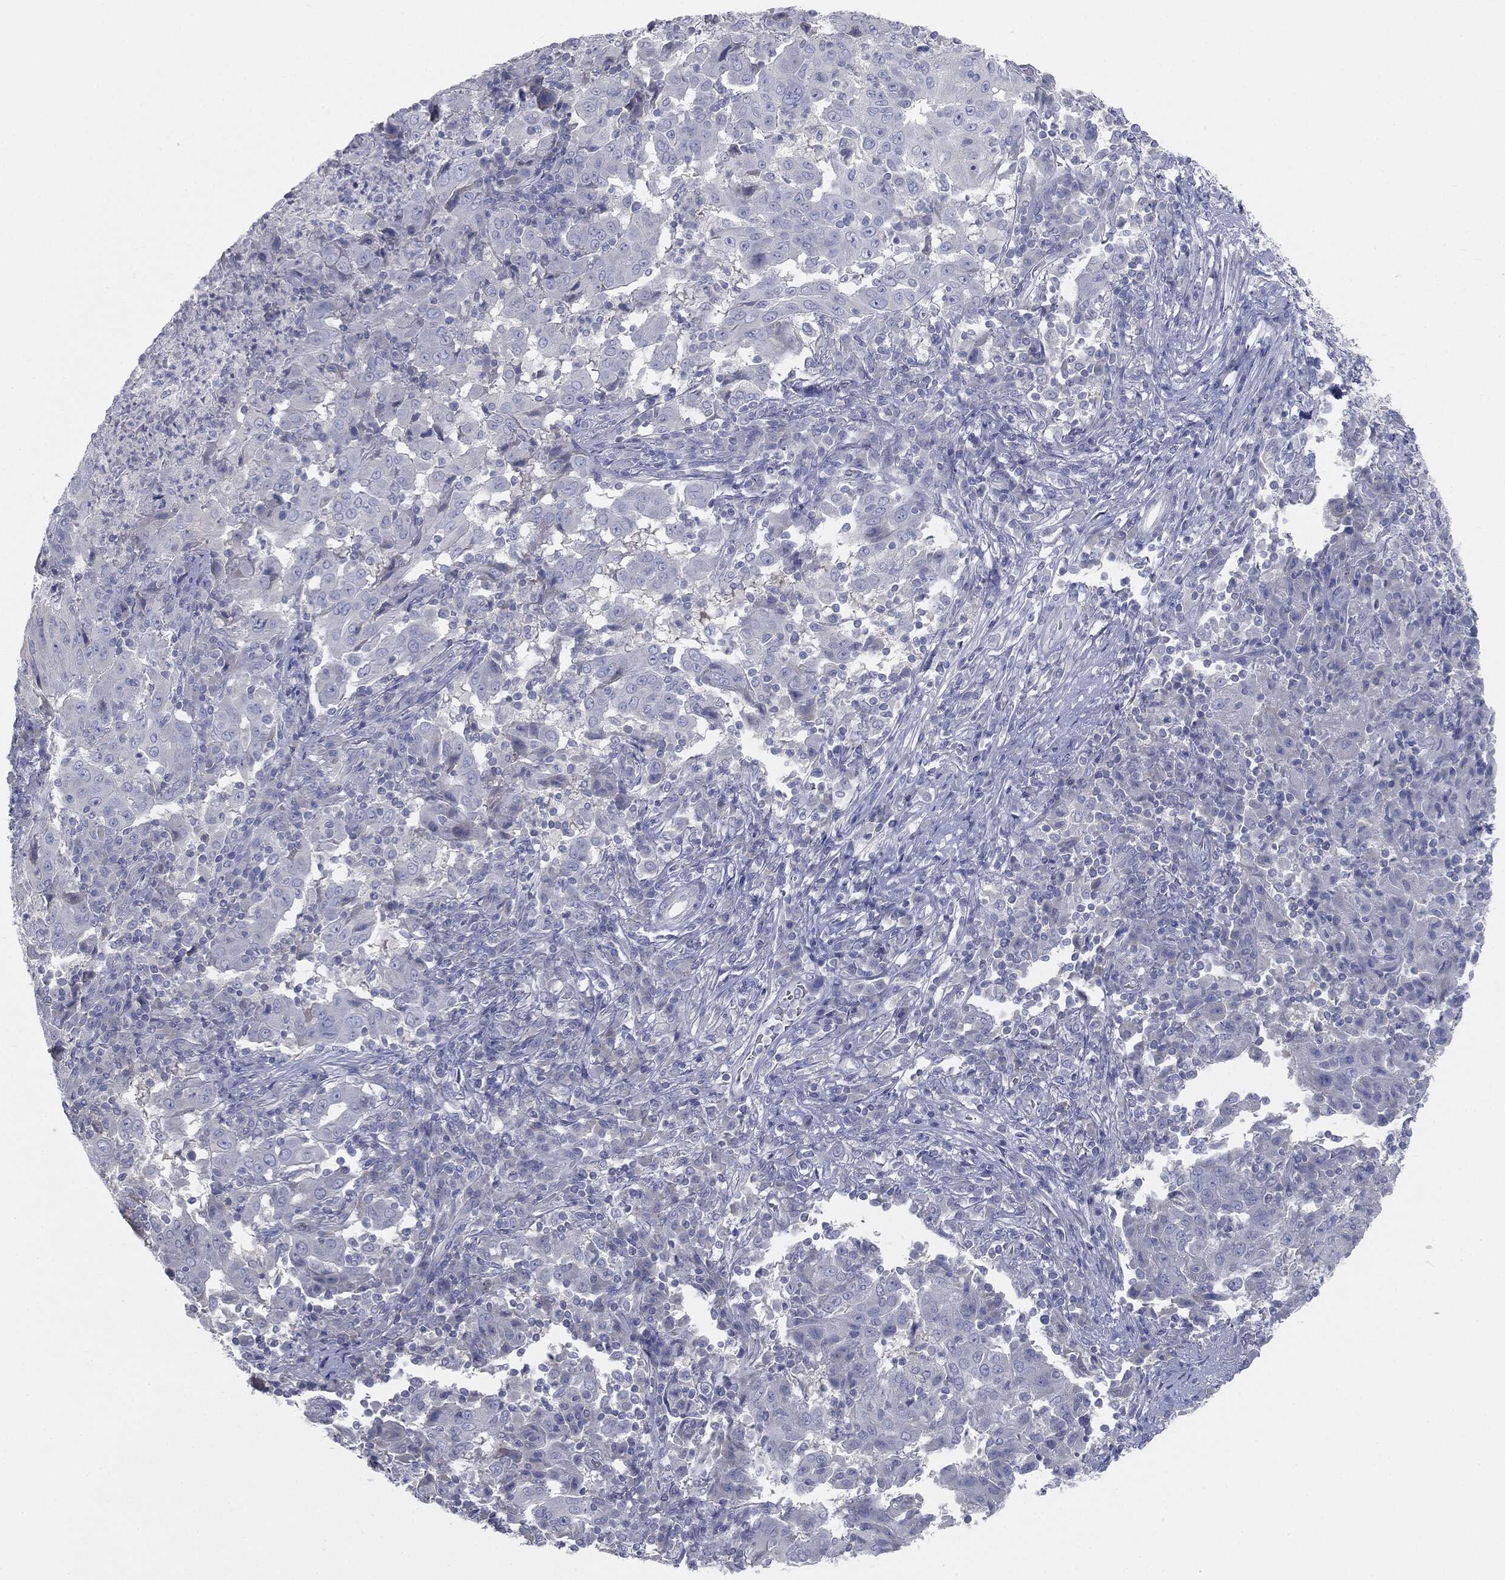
{"staining": {"intensity": "negative", "quantity": "none", "location": "none"}, "tissue": "pancreatic cancer", "cell_type": "Tumor cells", "image_type": "cancer", "snomed": [{"axis": "morphology", "description": "Adenocarcinoma, NOS"}, {"axis": "topography", "description": "Pancreas"}], "caption": "A high-resolution histopathology image shows IHC staining of pancreatic cancer, which displays no significant staining in tumor cells. Brightfield microscopy of immunohistochemistry stained with DAB (3,3'-diaminobenzidine) (brown) and hematoxylin (blue), captured at high magnification.", "gene": "CAV3", "patient": {"sex": "male", "age": 63}}